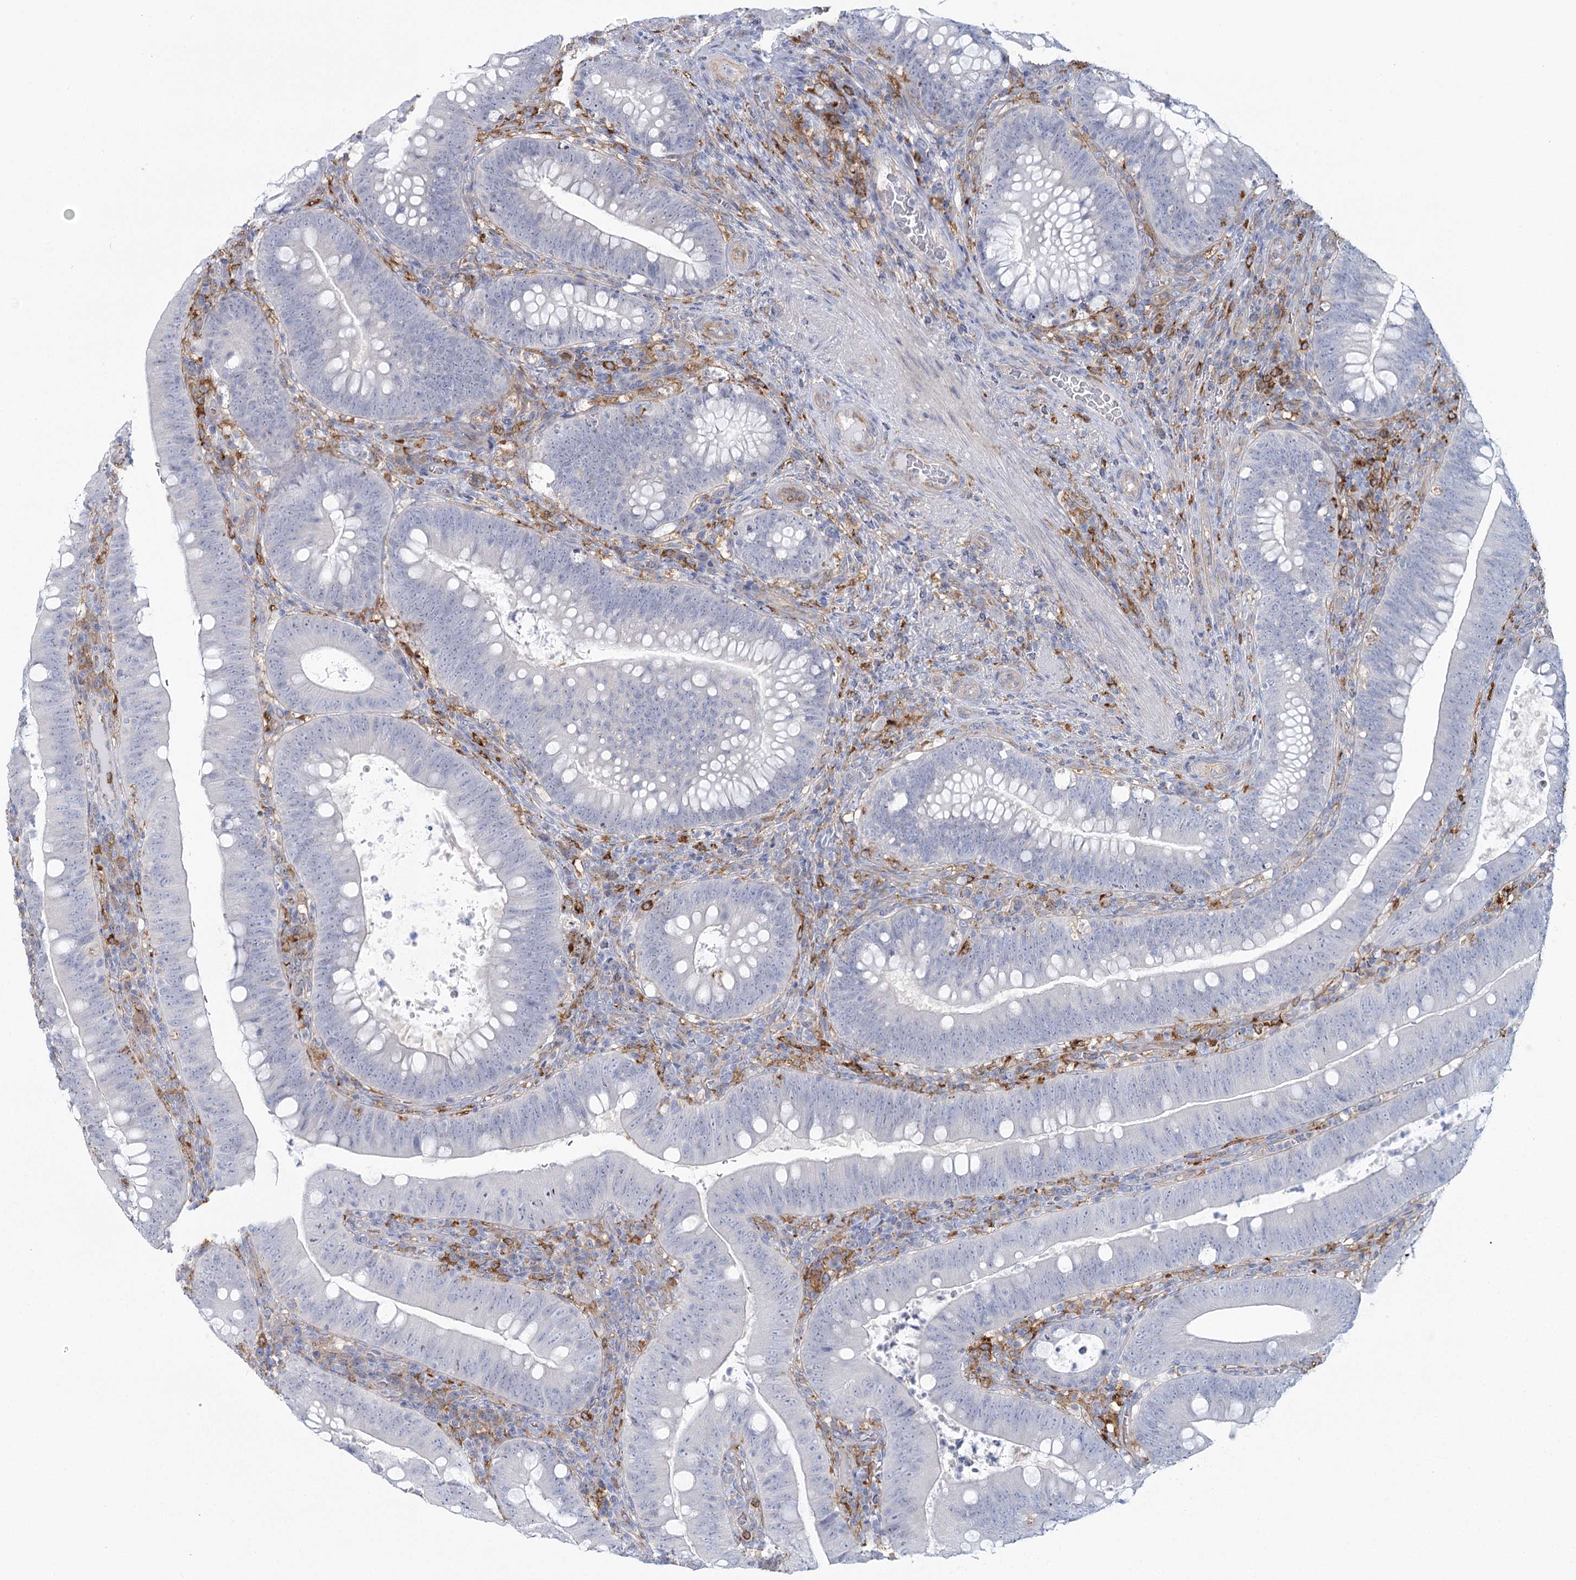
{"staining": {"intensity": "negative", "quantity": "none", "location": "none"}, "tissue": "colorectal cancer", "cell_type": "Tumor cells", "image_type": "cancer", "snomed": [{"axis": "morphology", "description": "Normal tissue, NOS"}, {"axis": "topography", "description": "Colon"}], "caption": "High power microscopy histopathology image of an IHC histopathology image of colorectal cancer, revealing no significant positivity in tumor cells.", "gene": "CCDC88A", "patient": {"sex": "female", "age": 82}}